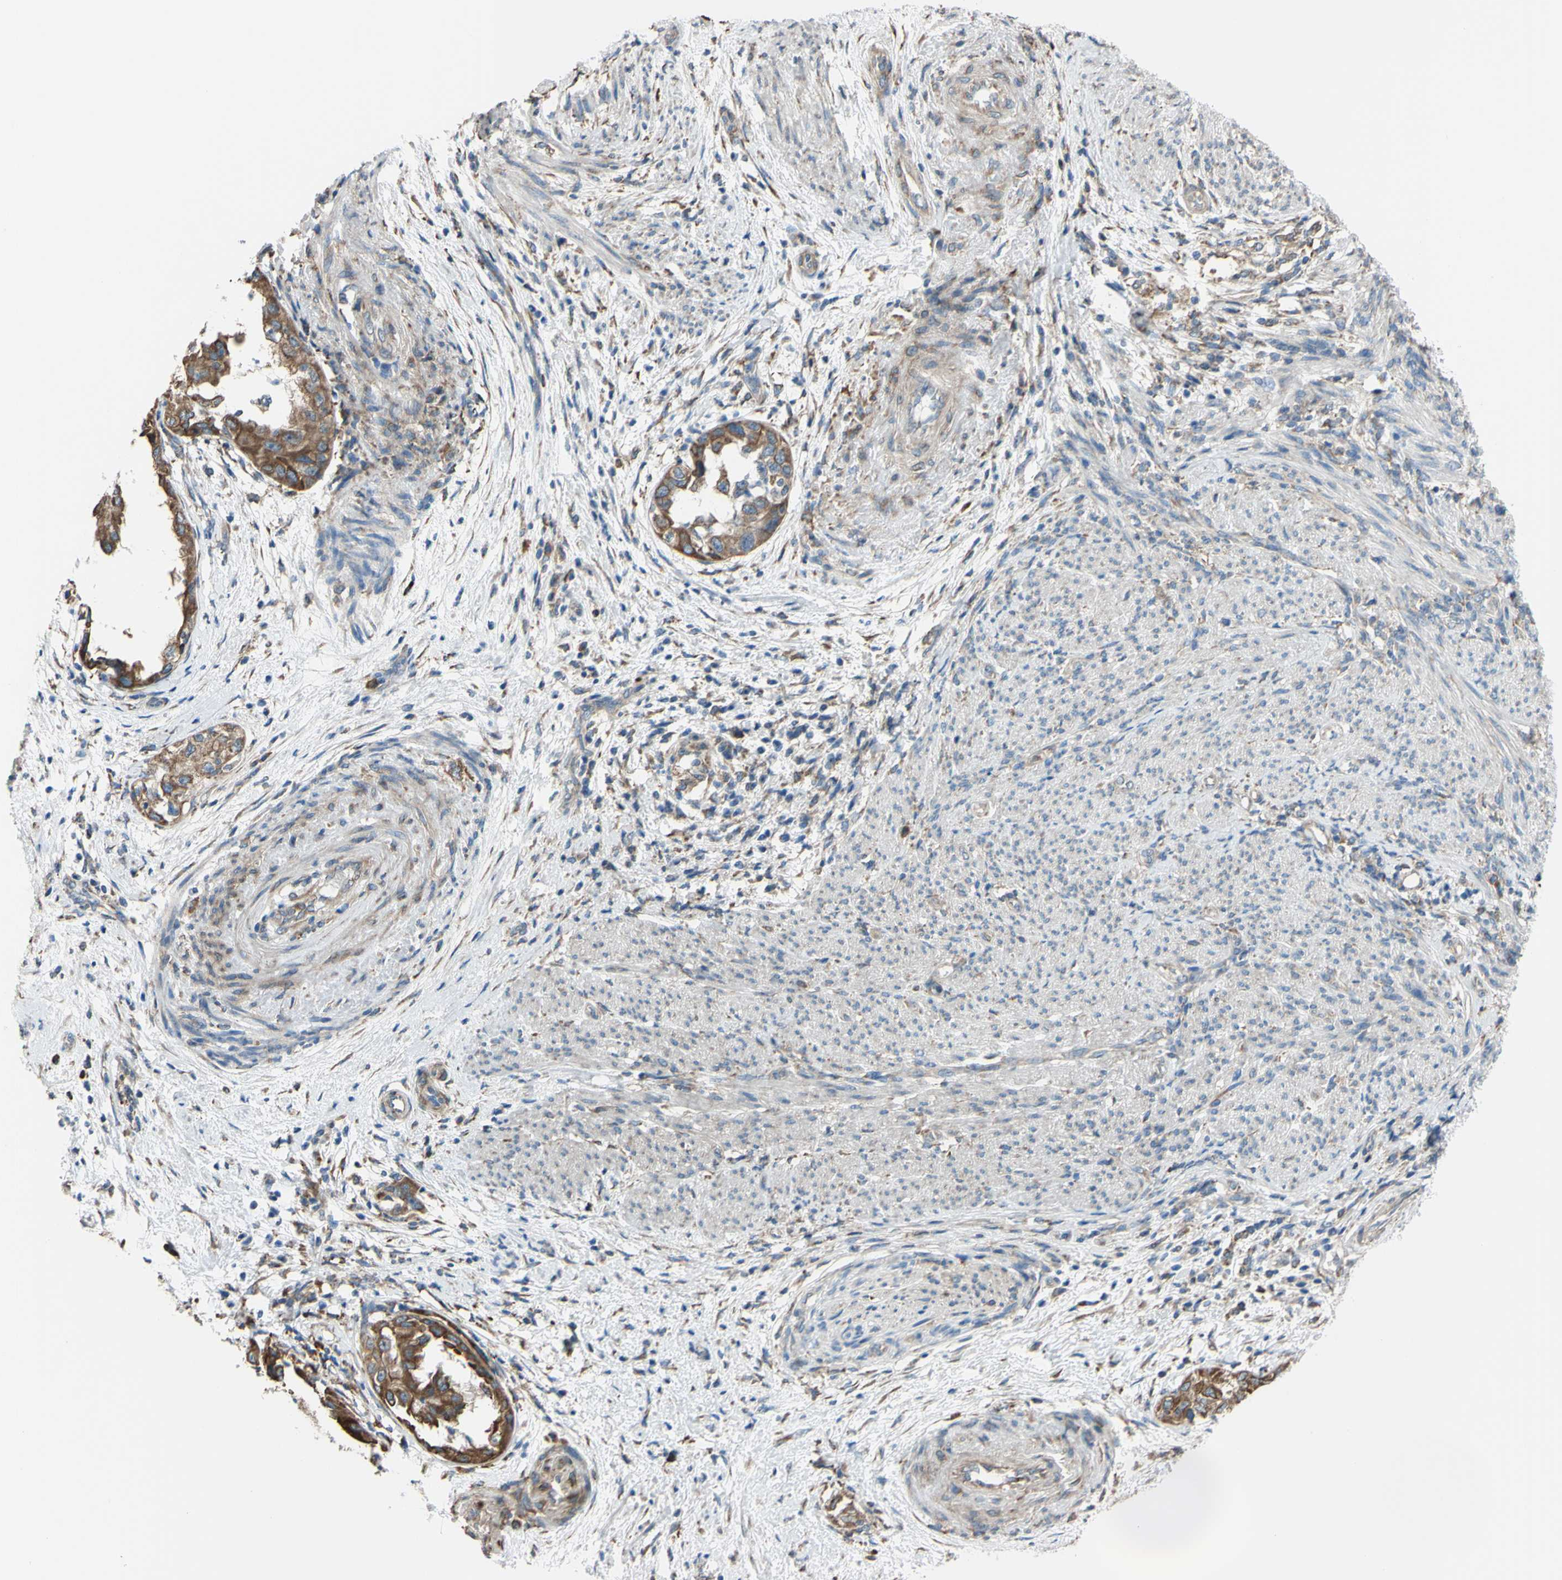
{"staining": {"intensity": "strong", "quantity": ">75%", "location": "cytoplasmic/membranous"}, "tissue": "endometrial cancer", "cell_type": "Tumor cells", "image_type": "cancer", "snomed": [{"axis": "morphology", "description": "Adenocarcinoma, NOS"}, {"axis": "topography", "description": "Endometrium"}], "caption": "An immunohistochemistry (IHC) micrograph of neoplastic tissue is shown. Protein staining in brown shows strong cytoplasmic/membranous positivity in endometrial cancer (adenocarcinoma) within tumor cells.", "gene": "BMF", "patient": {"sex": "female", "age": 85}}